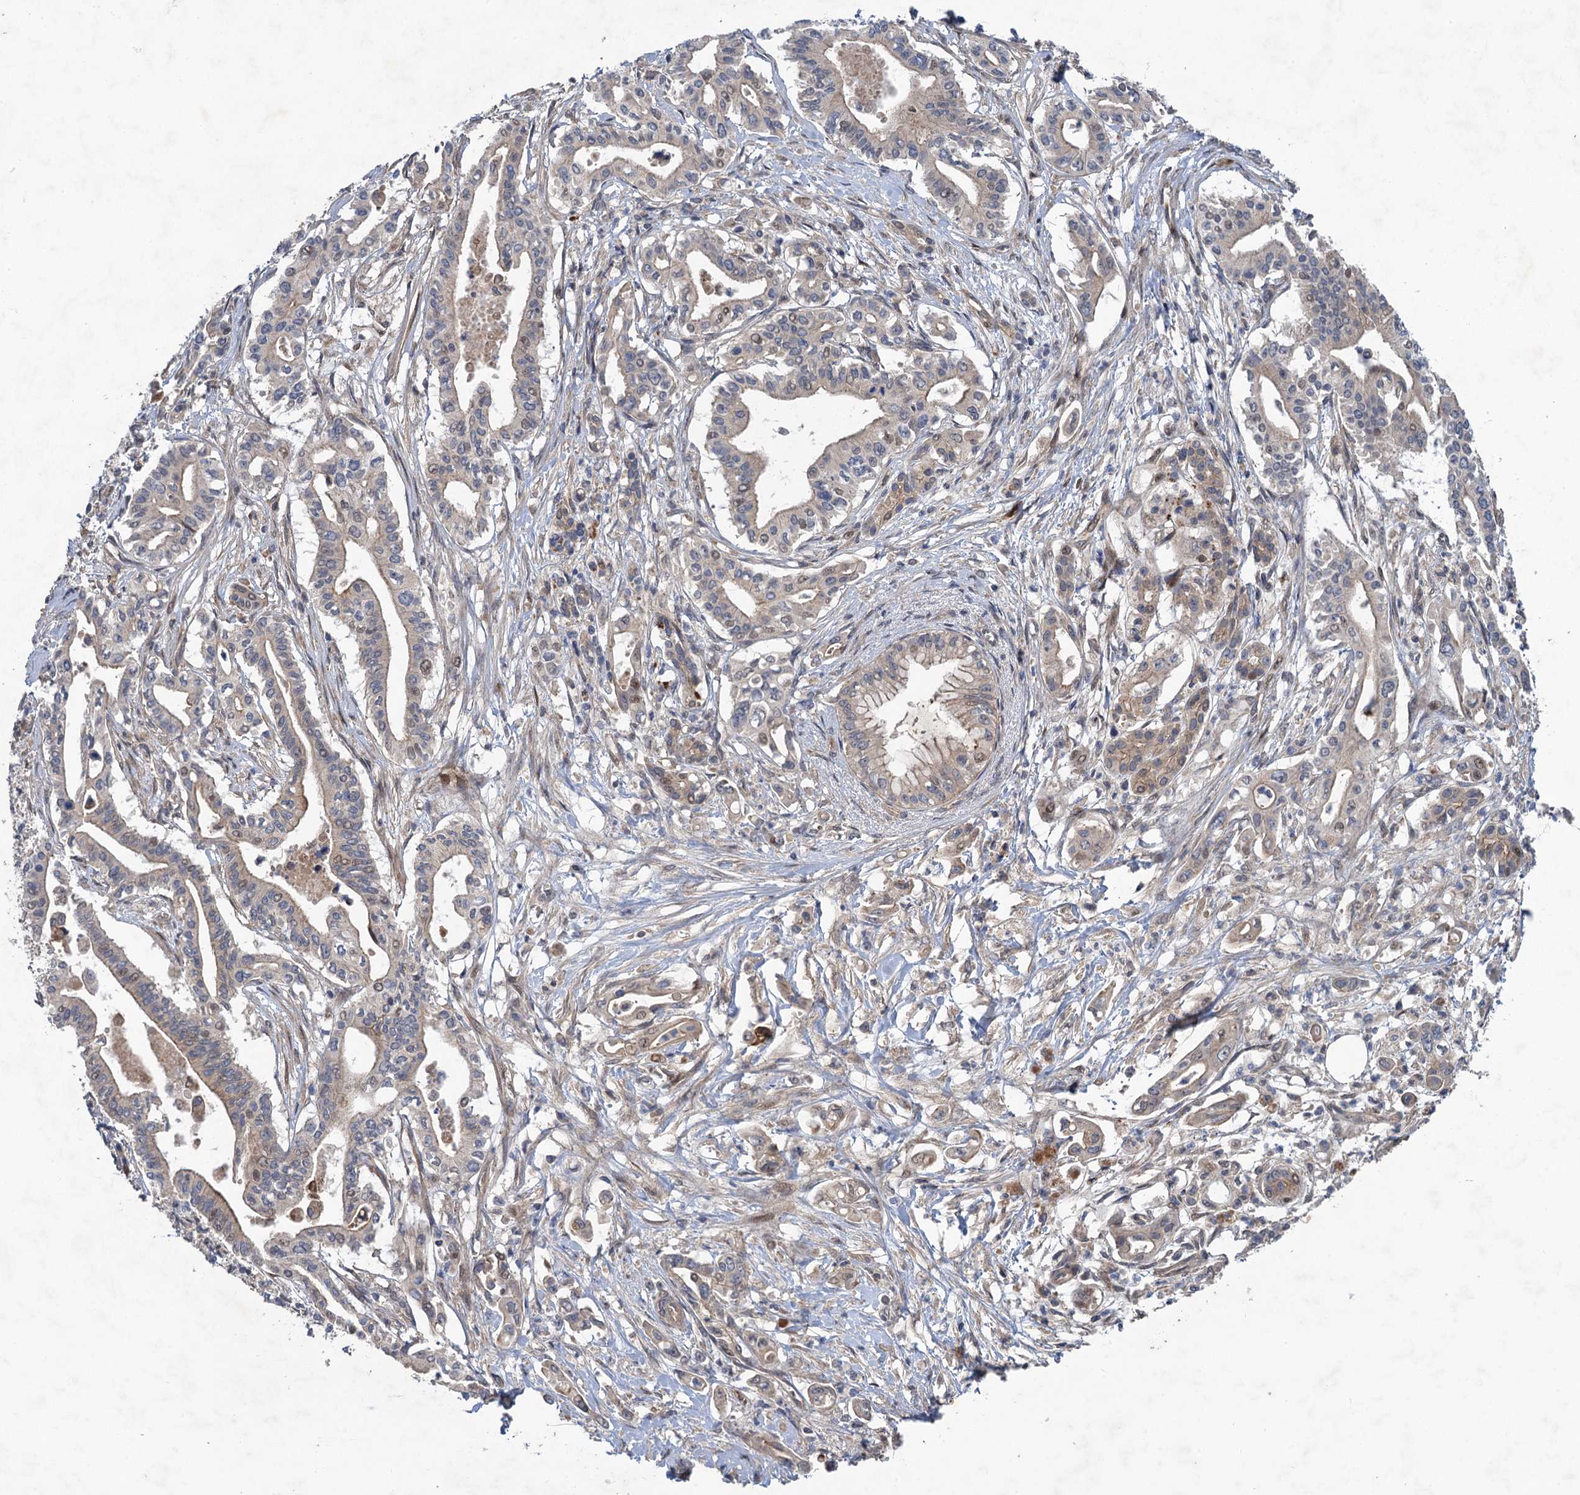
{"staining": {"intensity": "weak", "quantity": "<25%", "location": "nuclear"}, "tissue": "pancreatic cancer", "cell_type": "Tumor cells", "image_type": "cancer", "snomed": [{"axis": "morphology", "description": "Adenocarcinoma, NOS"}, {"axis": "topography", "description": "Pancreas"}], "caption": "IHC of pancreatic cancer displays no expression in tumor cells.", "gene": "NUDT22", "patient": {"sex": "female", "age": 77}}